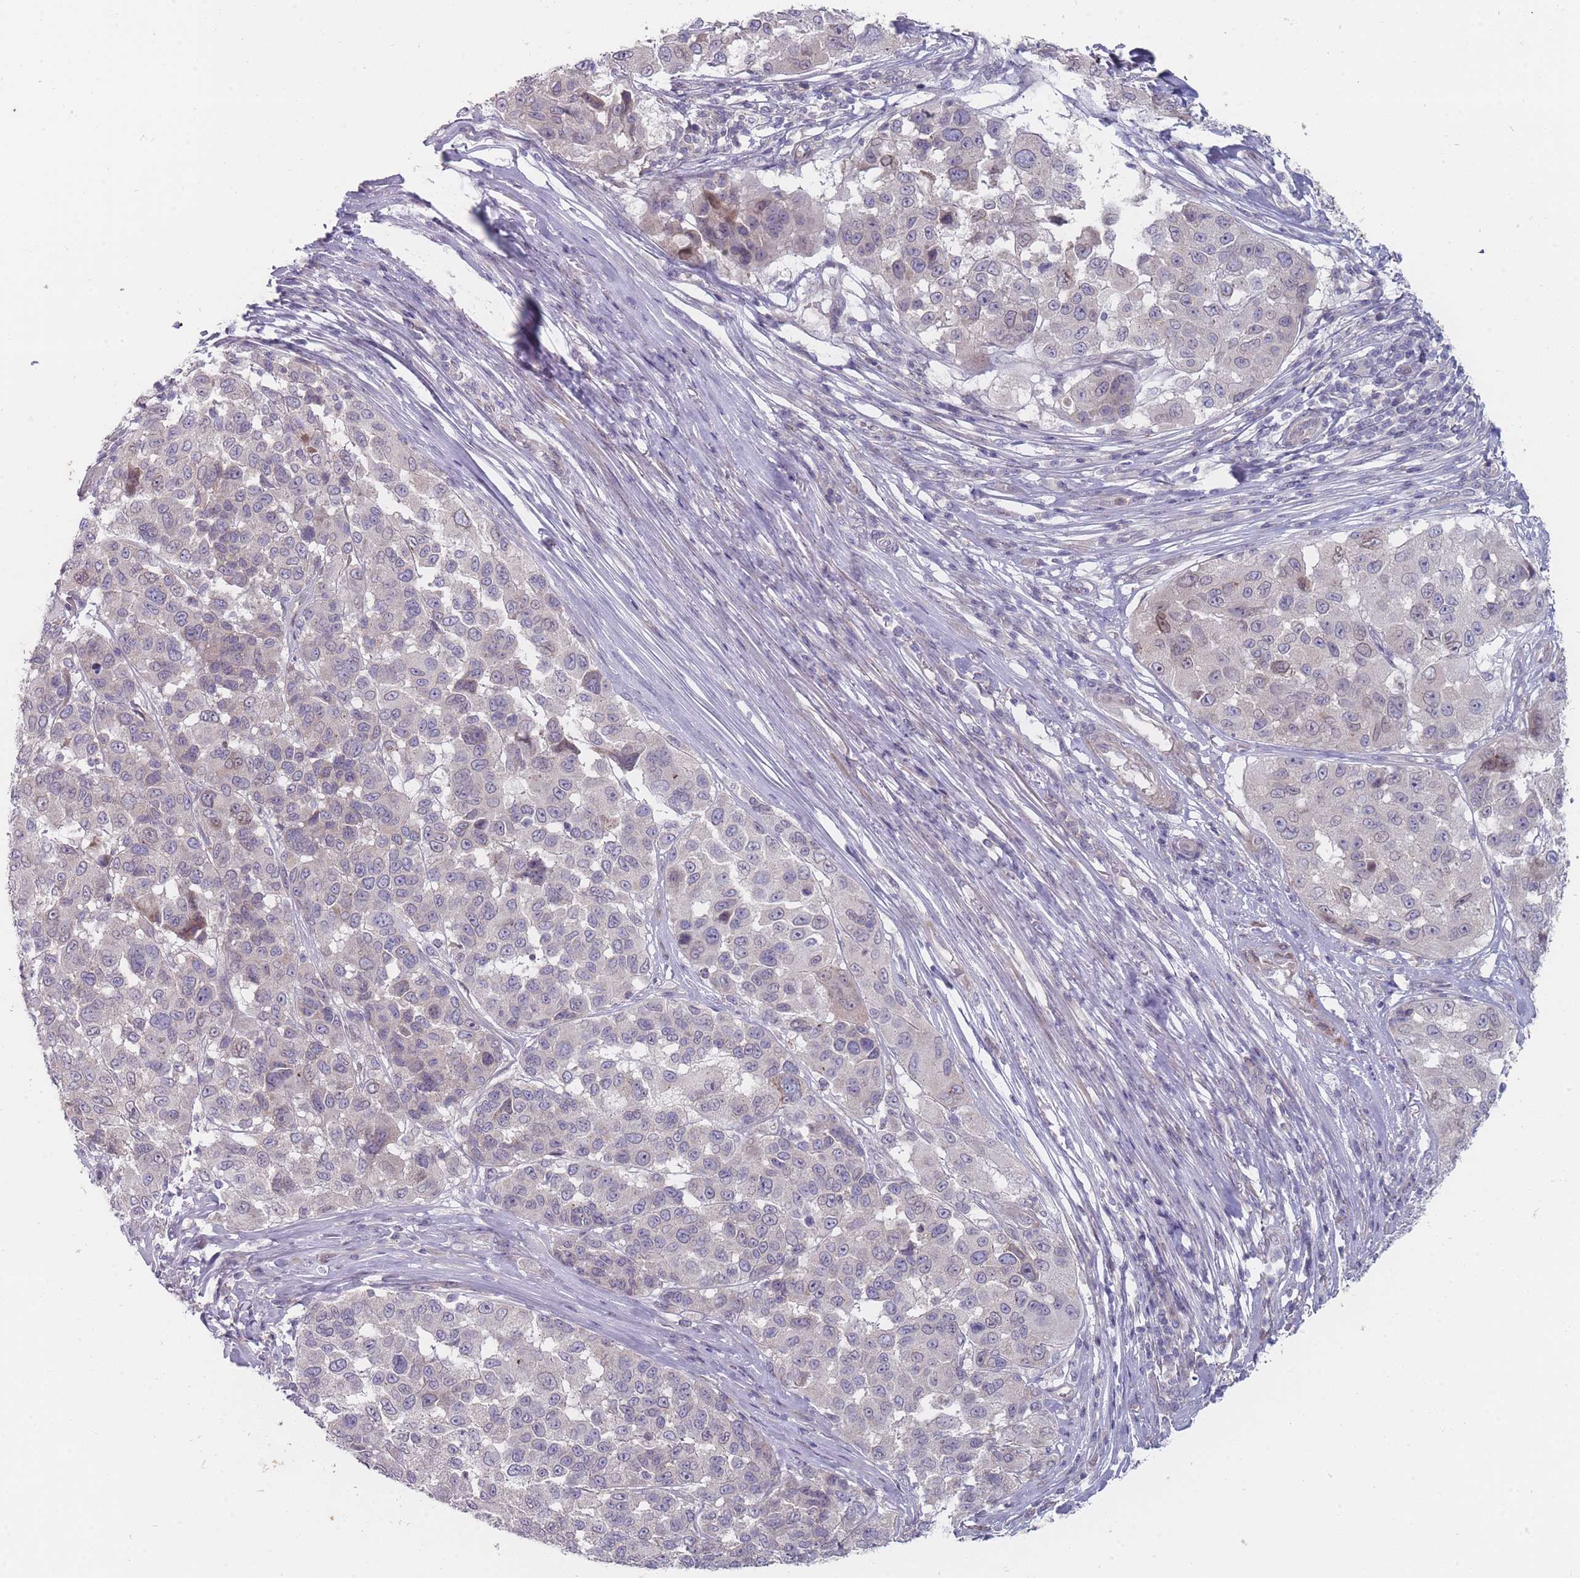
{"staining": {"intensity": "moderate", "quantity": "<25%", "location": "nuclear"}, "tissue": "melanoma", "cell_type": "Tumor cells", "image_type": "cancer", "snomed": [{"axis": "morphology", "description": "Malignant melanoma, NOS"}, {"axis": "topography", "description": "Skin"}], "caption": "Brown immunohistochemical staining in malignant melanoma shows moderate nuclear expression in about <25% of tumor cells. (IHC, brightfield microscopy, high magnification).", "gene": "PCDH12", "patient": {"sex": "female", "age": 66}}